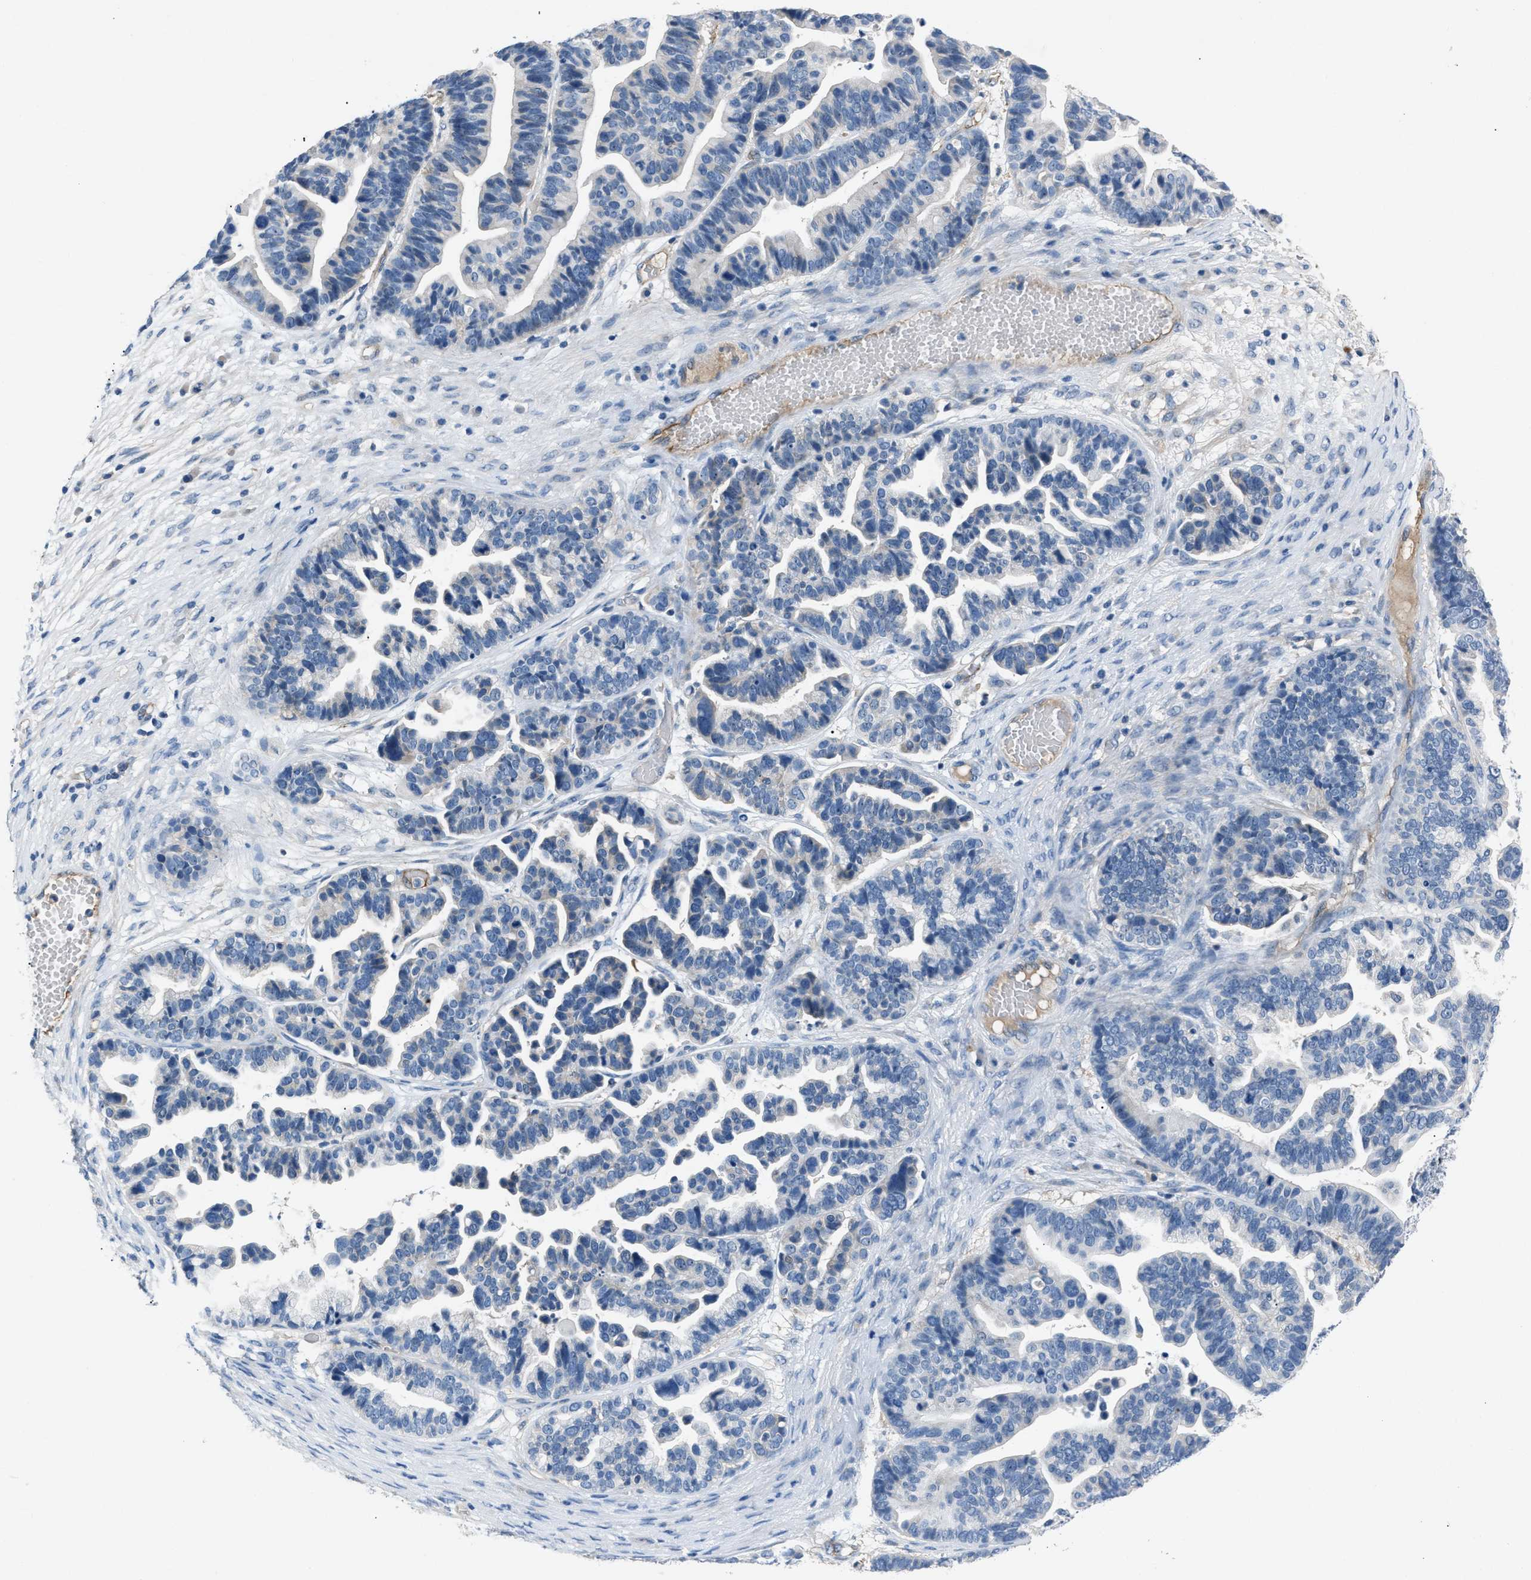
{"staining": {"intensity": "negative", "quantity": "none", "location": "none"}, "tissue": "ovarian cancer", "cell_type": "Tumor cells", "image_type": "cancer", "snomed": [{"axis": "morphology", "description": "Cystadenocarcinoma, serous, NOS"}, {"axis": "topography", "description": "Ovary"}], "caption": "This is an immunohistochemistry (IHC) photomicrograph of human serous cystadenocarcinoma (ovarian). There is no staining in tumor cells.", "gene": "DNAAF5", "patient": {"sex": "female", "age": 56}}